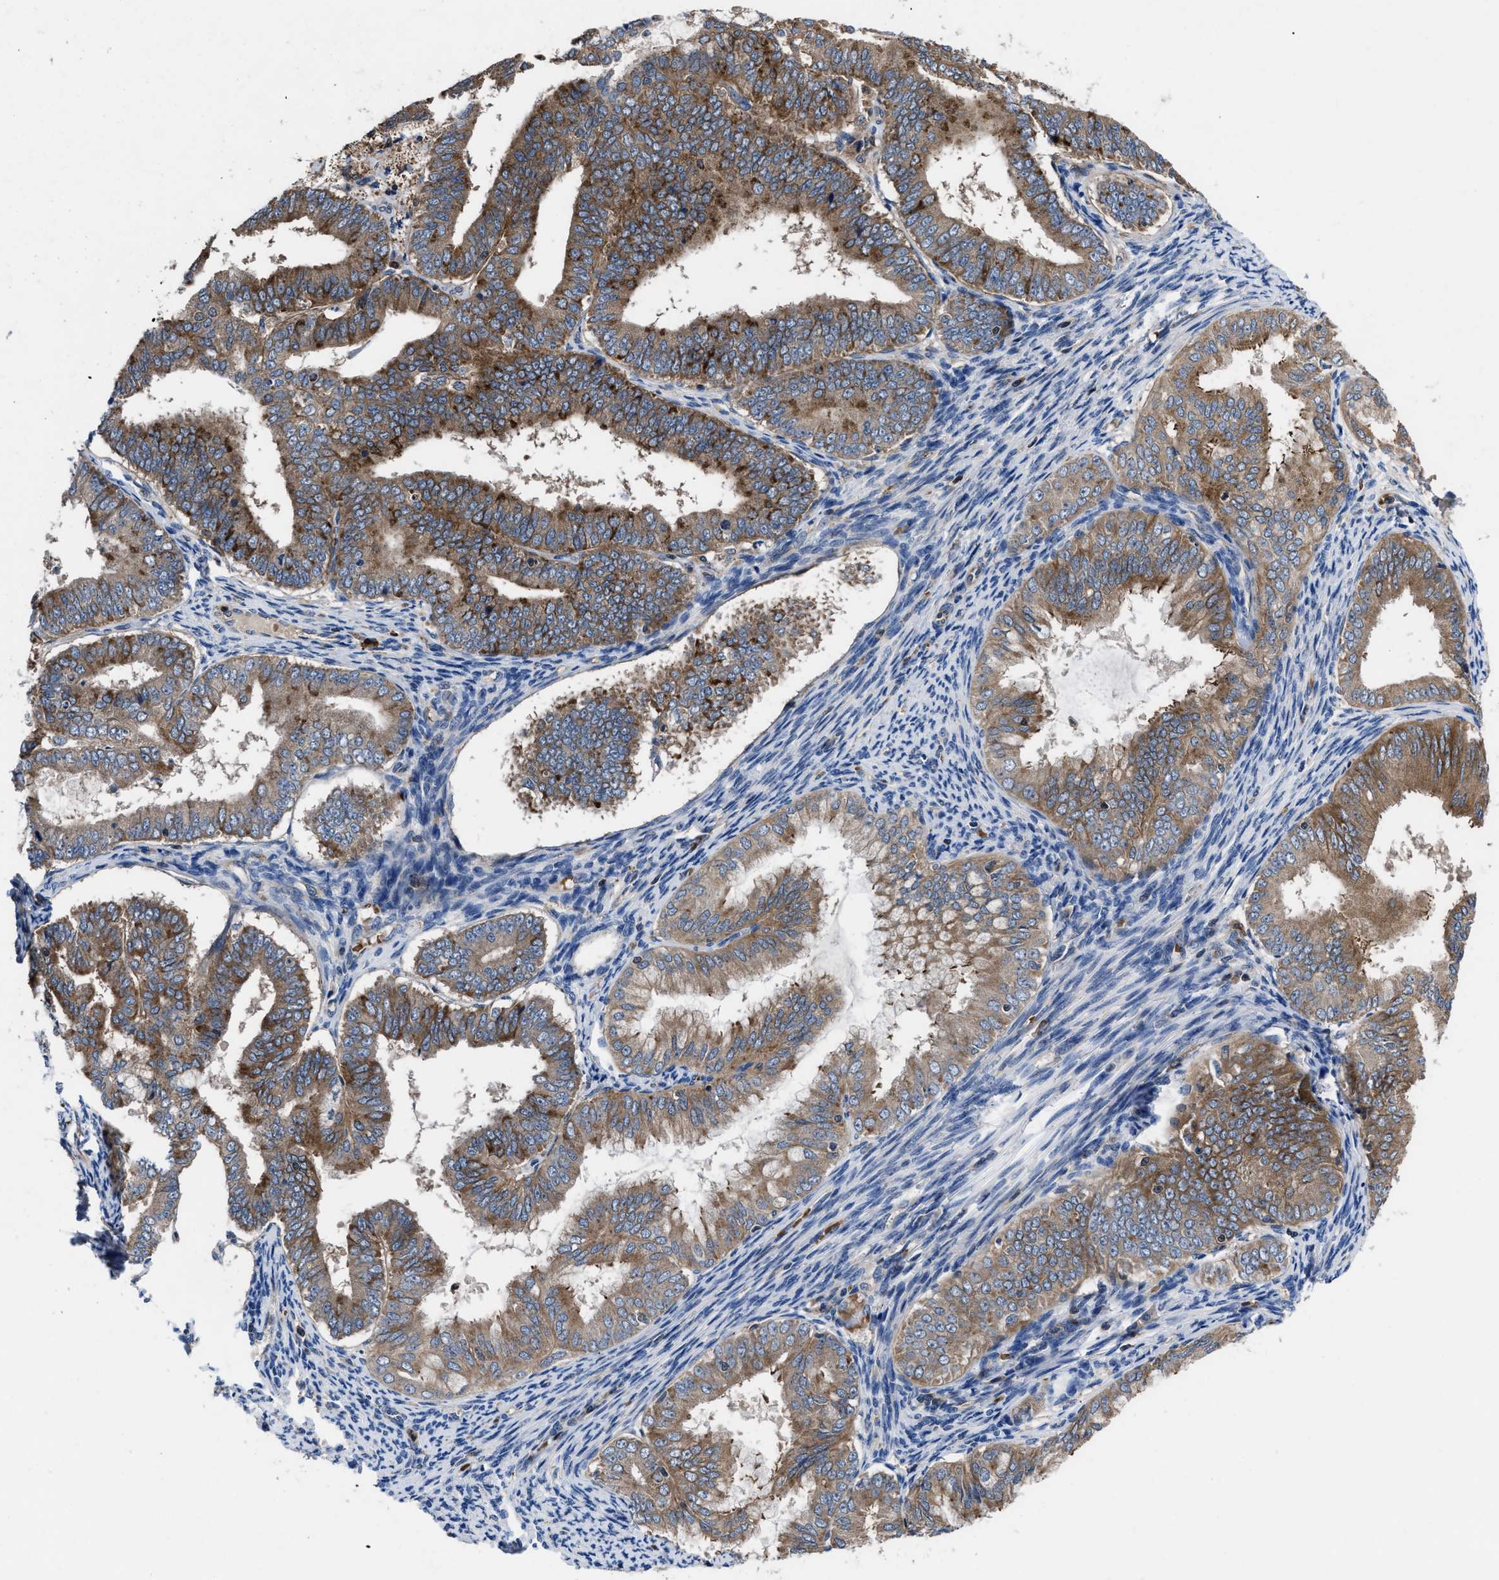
{"staining": {"intensity": "moderate", "quantity": ">75%", "location": "cytoplasmic/membranous"}, "tissue": "endometrial cancer", "cell_type": "Tumor cells", "image_type": "cancer", "snomed": [{"axis": "morphology", "description": "Adenocarcinoma, NOS"}, {"axis": "topography", "description": "Endometrium"}], "caption": "This micrograph exhibits endometrial cancer stained with immunohistochemistry to label a protein in brown. The cytoplasmic/membranous of tumor cells show moderate positivity for the protein. Nuclei are counter-stained blue.", "gene": "YBEY", "patient": {"sex": "female", "age": 63}}